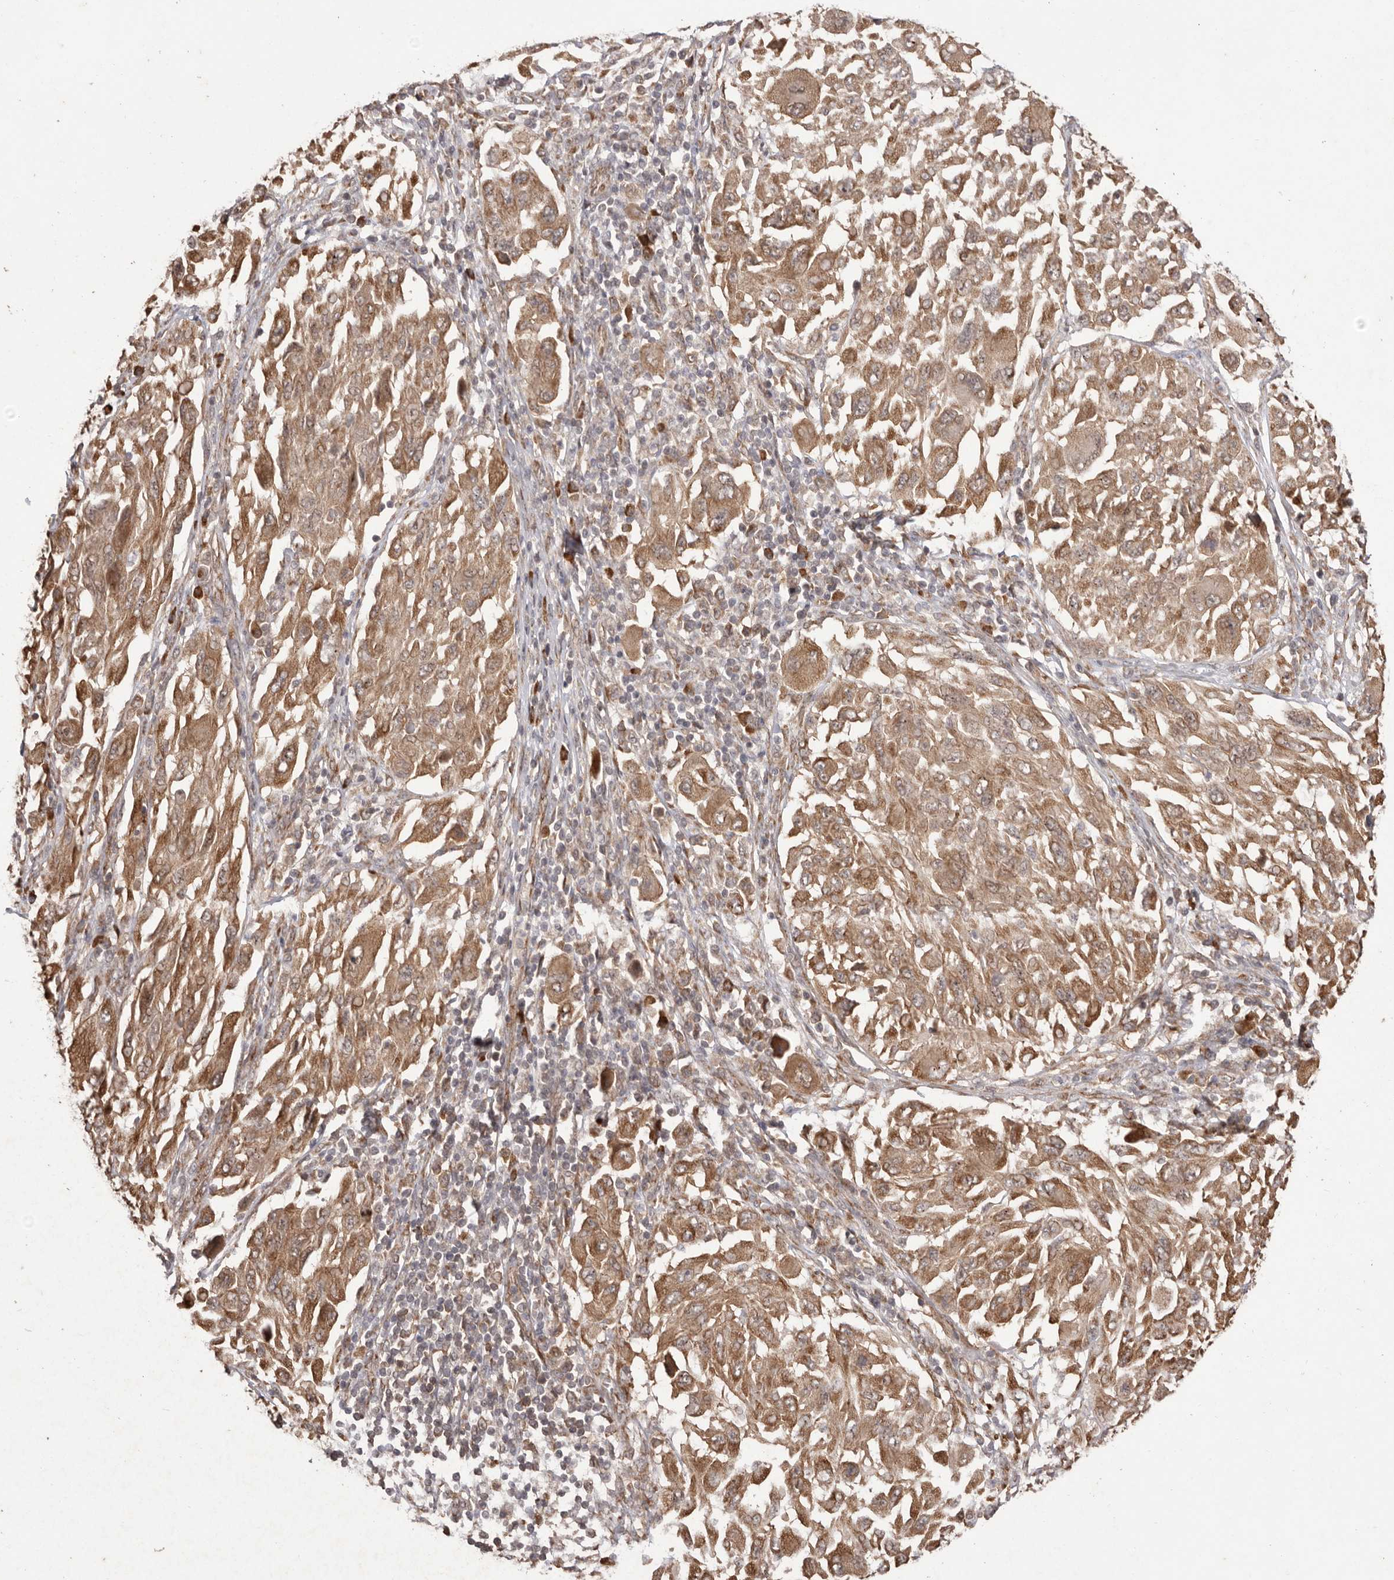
{"staining": {"intensity": "moderate", "quantity": ">75%", "location": "cytoplasmic/membranous"}, "tissue": "melanoma", "cell_type": "Tumor cells", "image_type": "cancer", "snomed": [{"axis": "morphology", "description": "Malignant melanoma, NOS"}, {"axis": "topography", "description": "Skin"}], "caption": "The micrograph displays staining of malignant melanoma, revealing moderate cytoplasmic/membranous protein positivity (brown color) within tumor cells. The staining was performed using DAB (3,3'-diaminobenzidine), with brown indicating positive protein expression. Nuclei are stained blue with hematoxylin.", "gene": "LRGUK", "patient": {"sex": "female", "age": 91}}